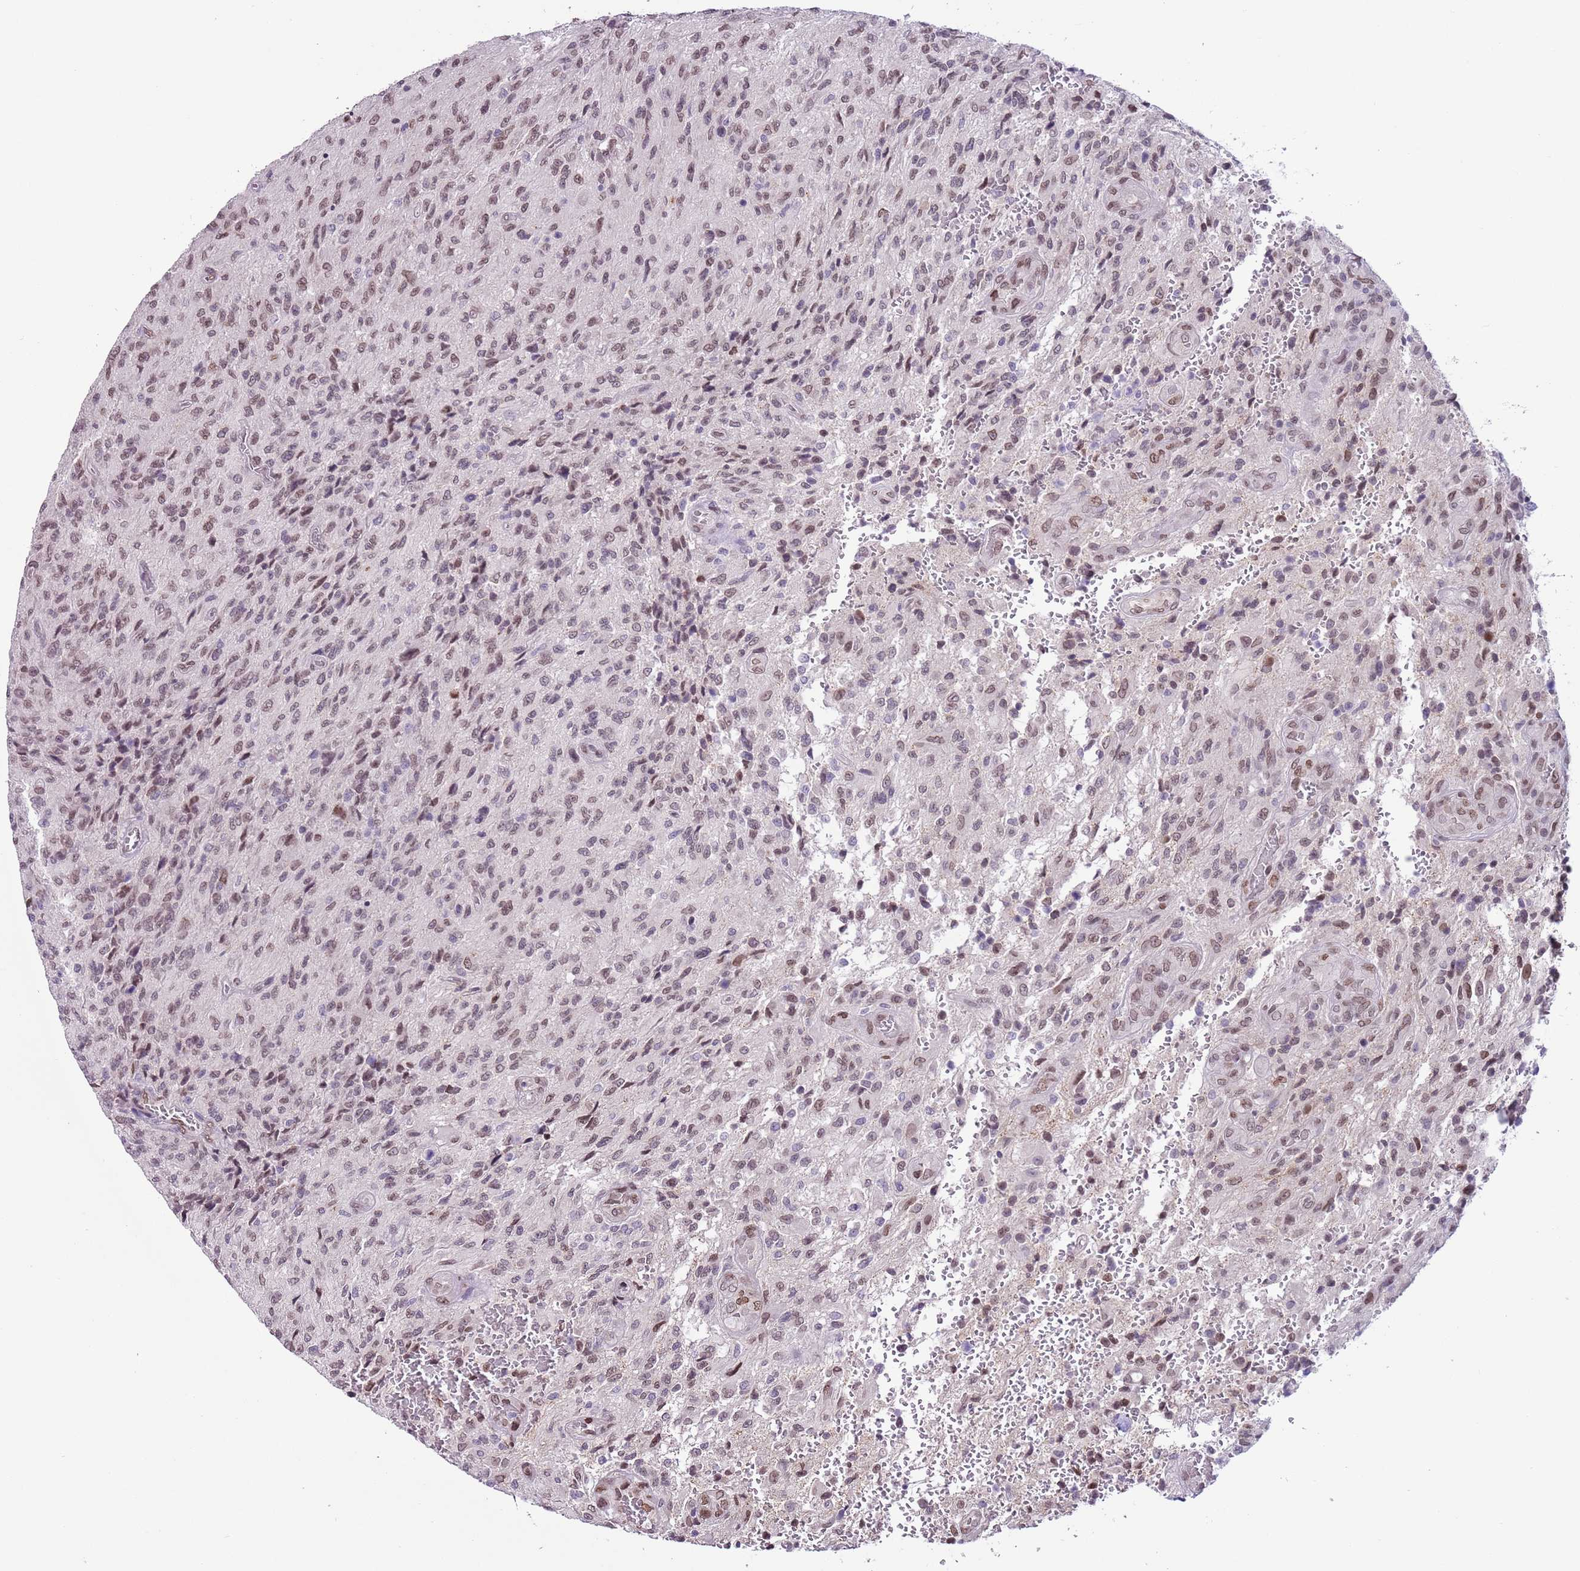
{"staining": {"intensity": "moderate", "quantity": ">75%", "location": "cytoplasmic/membranous,nuclear"}, "tissue": "glioma", "cell_type": "Tumor cells", "image_type": "cancer", "snomed": [{"axis": "morphology", "description": "Normal tissue, NOS"}, {"axis": "morphology", "description": "Glioma, malignant, High grade"}, {"axis": "topography", "description": "Cerebral cortex"}], "caption": "A histopathology image showing moderate cytoplasmic/membranous and nuclear expression in about >75% of tumor cells in malignant glioma (high-grade), as visualized by brown immunohistochemical staining.", "gene": "ZGLP1", "patient": {"sex": "male", "age": 56}}